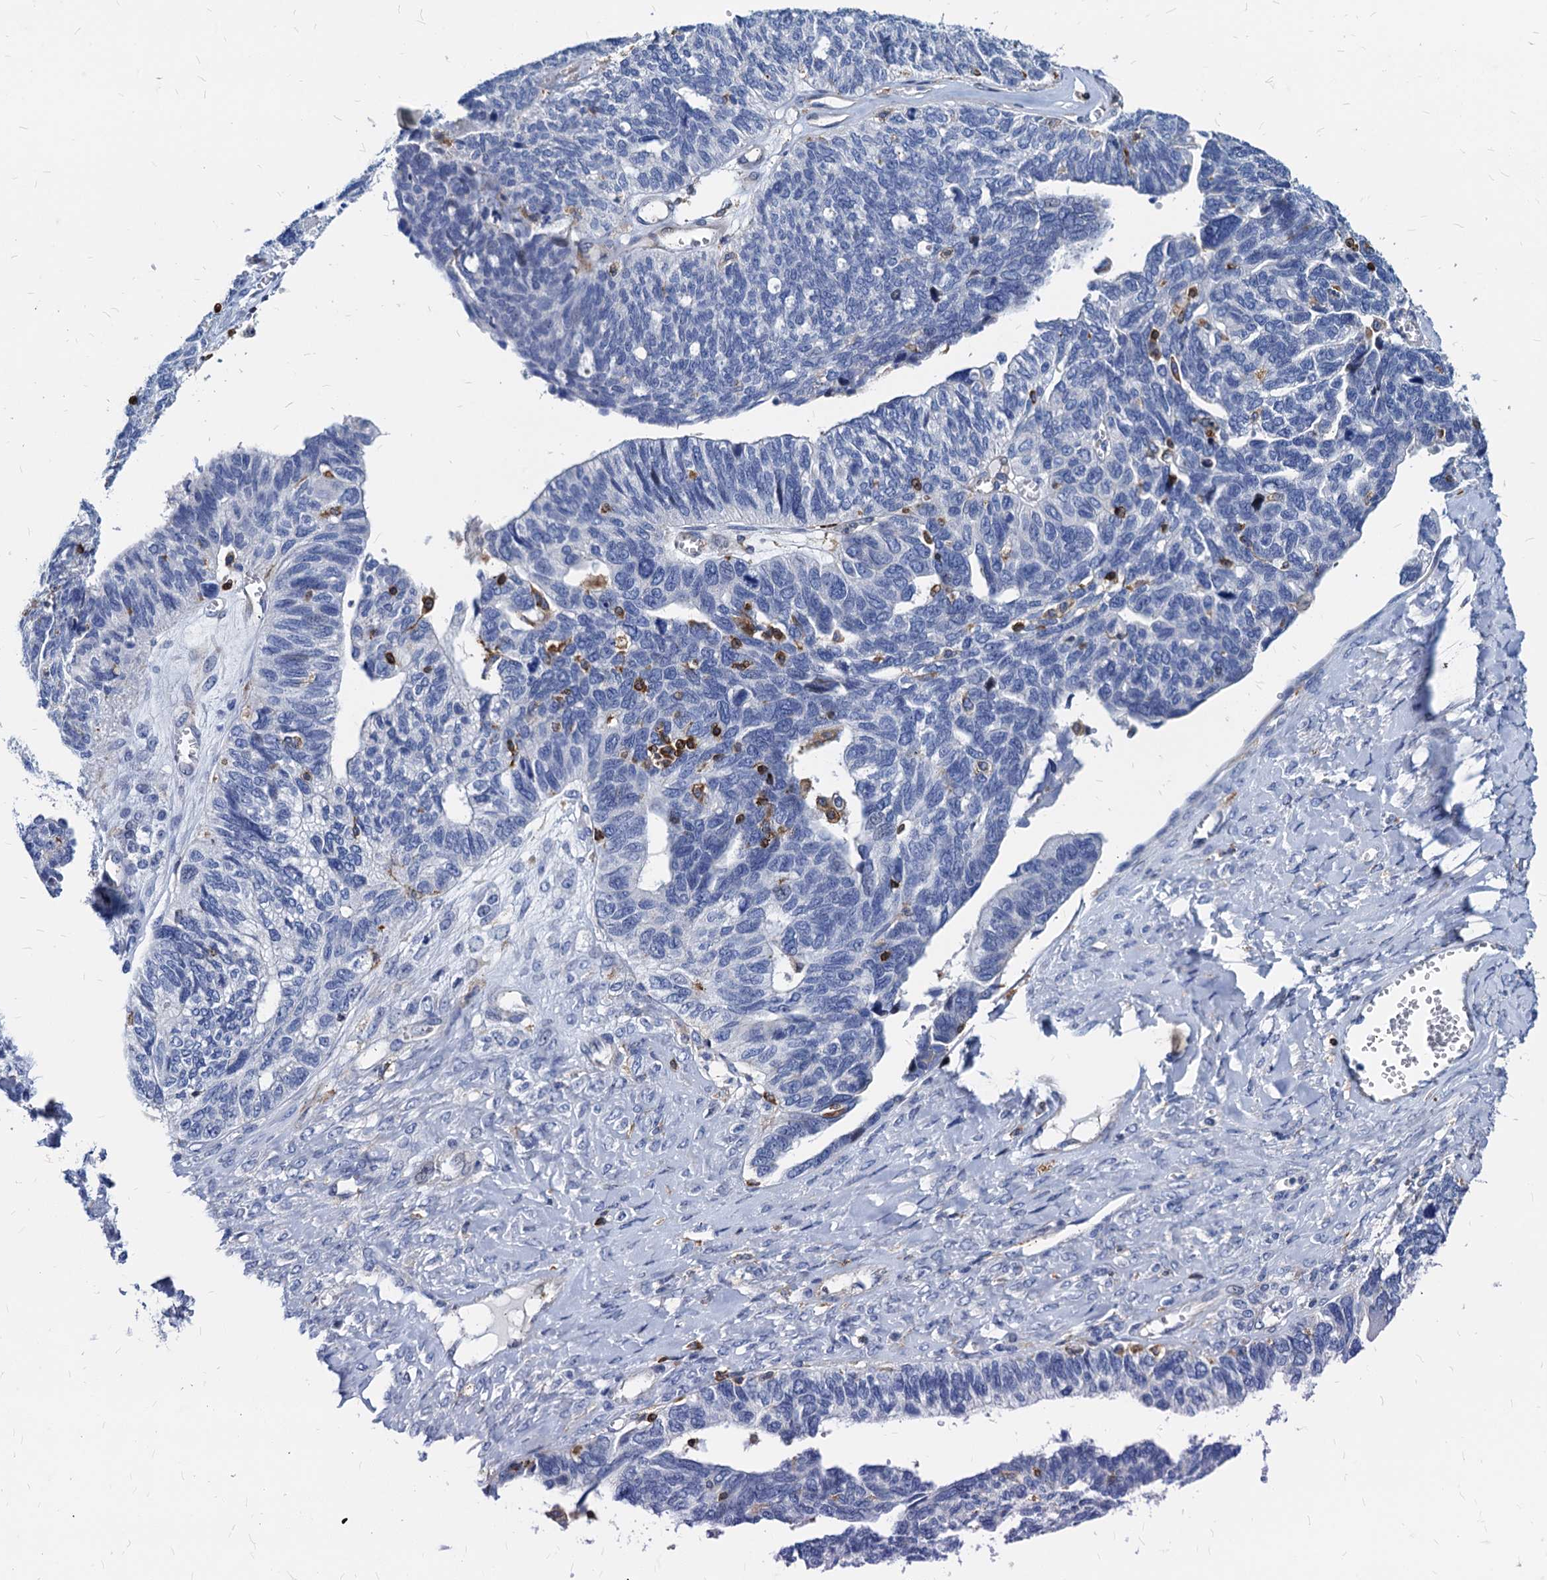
{"staining": {"intensity": "negative", "quantity": "none", "location": "none"}, "tissue": "ovarian cancer", "cell_type": "Tumor cells", "image_type": "cancer", "snomed": [{"axis": "morphology", "description": "Cystadenocarcinoma, serous, NOS"}, {"axis": "topography", "description": "Ovary"}], "caption": "Ovarian cancer was stained to show a protein in brown. There is no significant positivity in tumor cells.", "gene": "LCP2", "patient": {"sex": "female", "age": 79}}